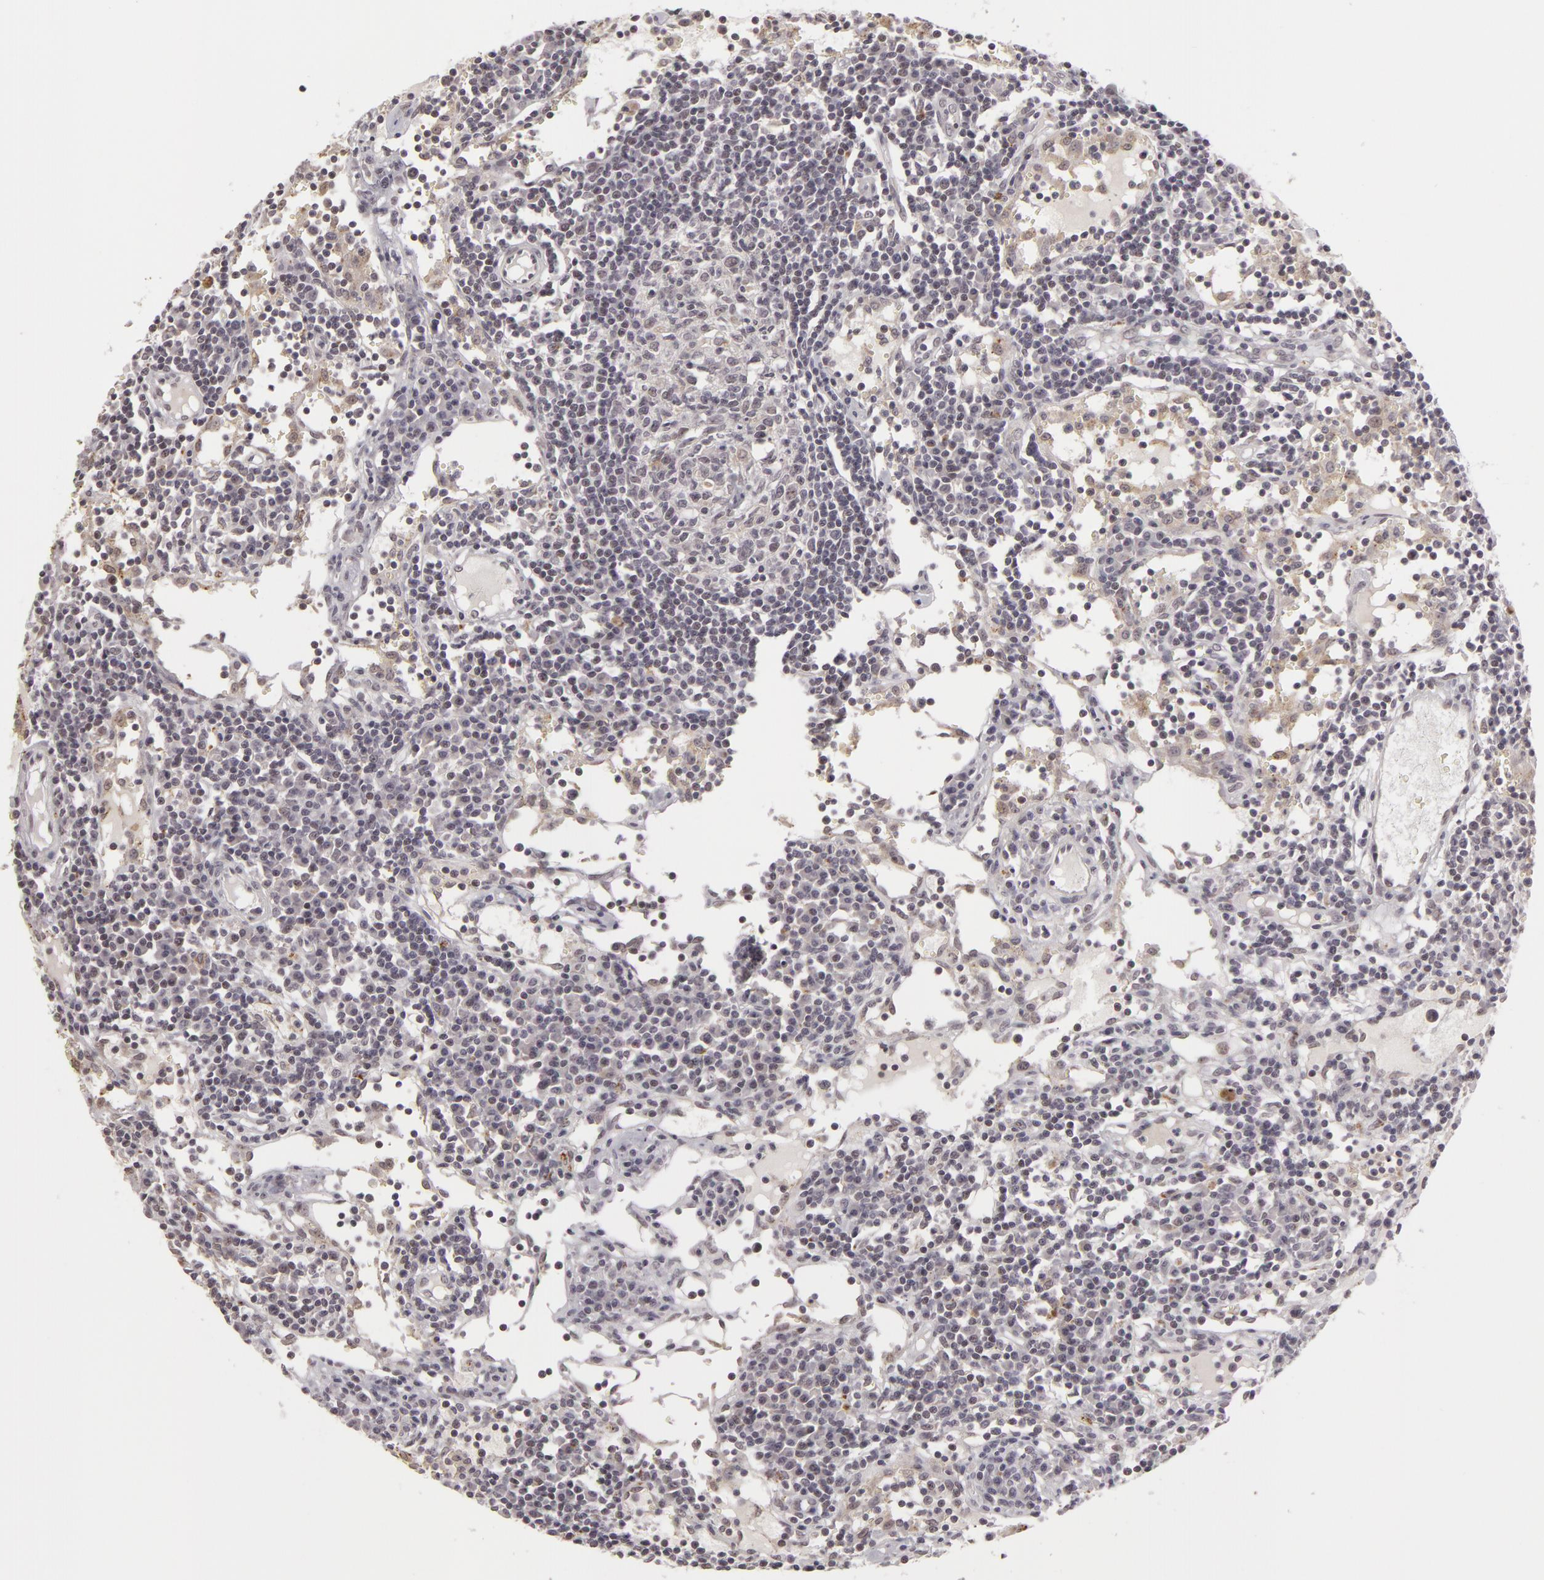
{"staining": {"intensity": "negative", "quantity": "none", "location": "none"}, "tissue": "lymph node", "cell_type": "Germinal center cells", "image_type": "normal", "snomed": [{"axis": "morphology", "description": "Normal tissue, NOS"}, {"axis": "topography", "description": "Lymph node"}], "caption": "Immunohistochemistry of benign lymph node exhibits no positivity in germinal center cells.", "gene": "RRP7A", "patient": {"sex": "female", "age": 55}}